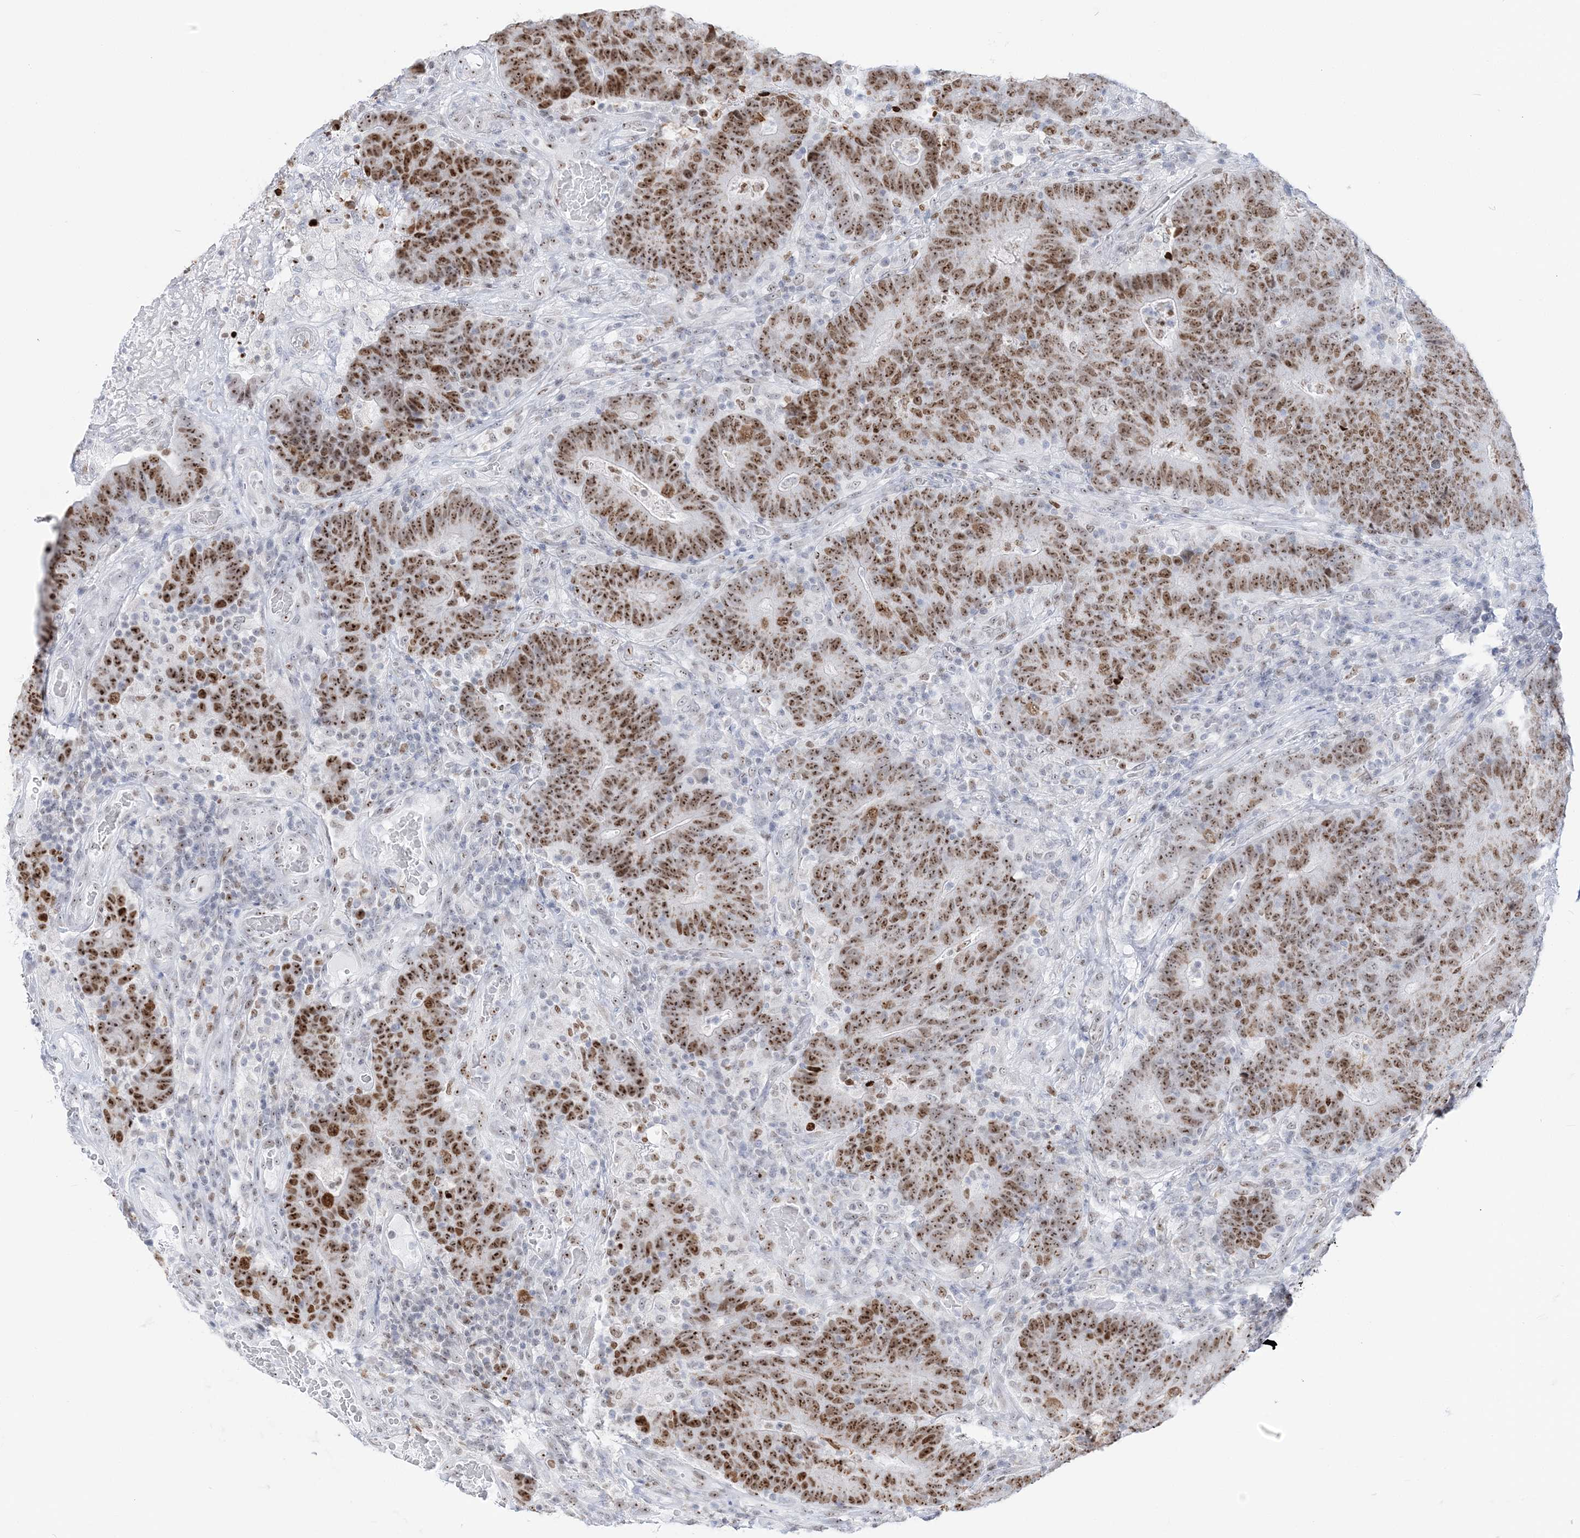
{"staining": {"intensity": "moderate", "quantity": ">75%", "location": "nuclear"}, "tissue": "colorectal cancer", "cell_type": "Tumor cells", "image_type": "cancer", "snomed": [{"axis": "morphology", "description": "Normal tissue, NOS"}, {"axis": "morphology", "description": "Adenocarcinoma, NOS"}, {"axis": "topography", "description": "Colon"}], "caption": "A photomicrograph showing moderate nuclear expression in approximately >75% of tumor cells in adenocarcinoma (colorectal), as visualized by brown immunohistochemical staining.", "gene": "DDX21", "patient": {"sex": "female", "age": 75}}